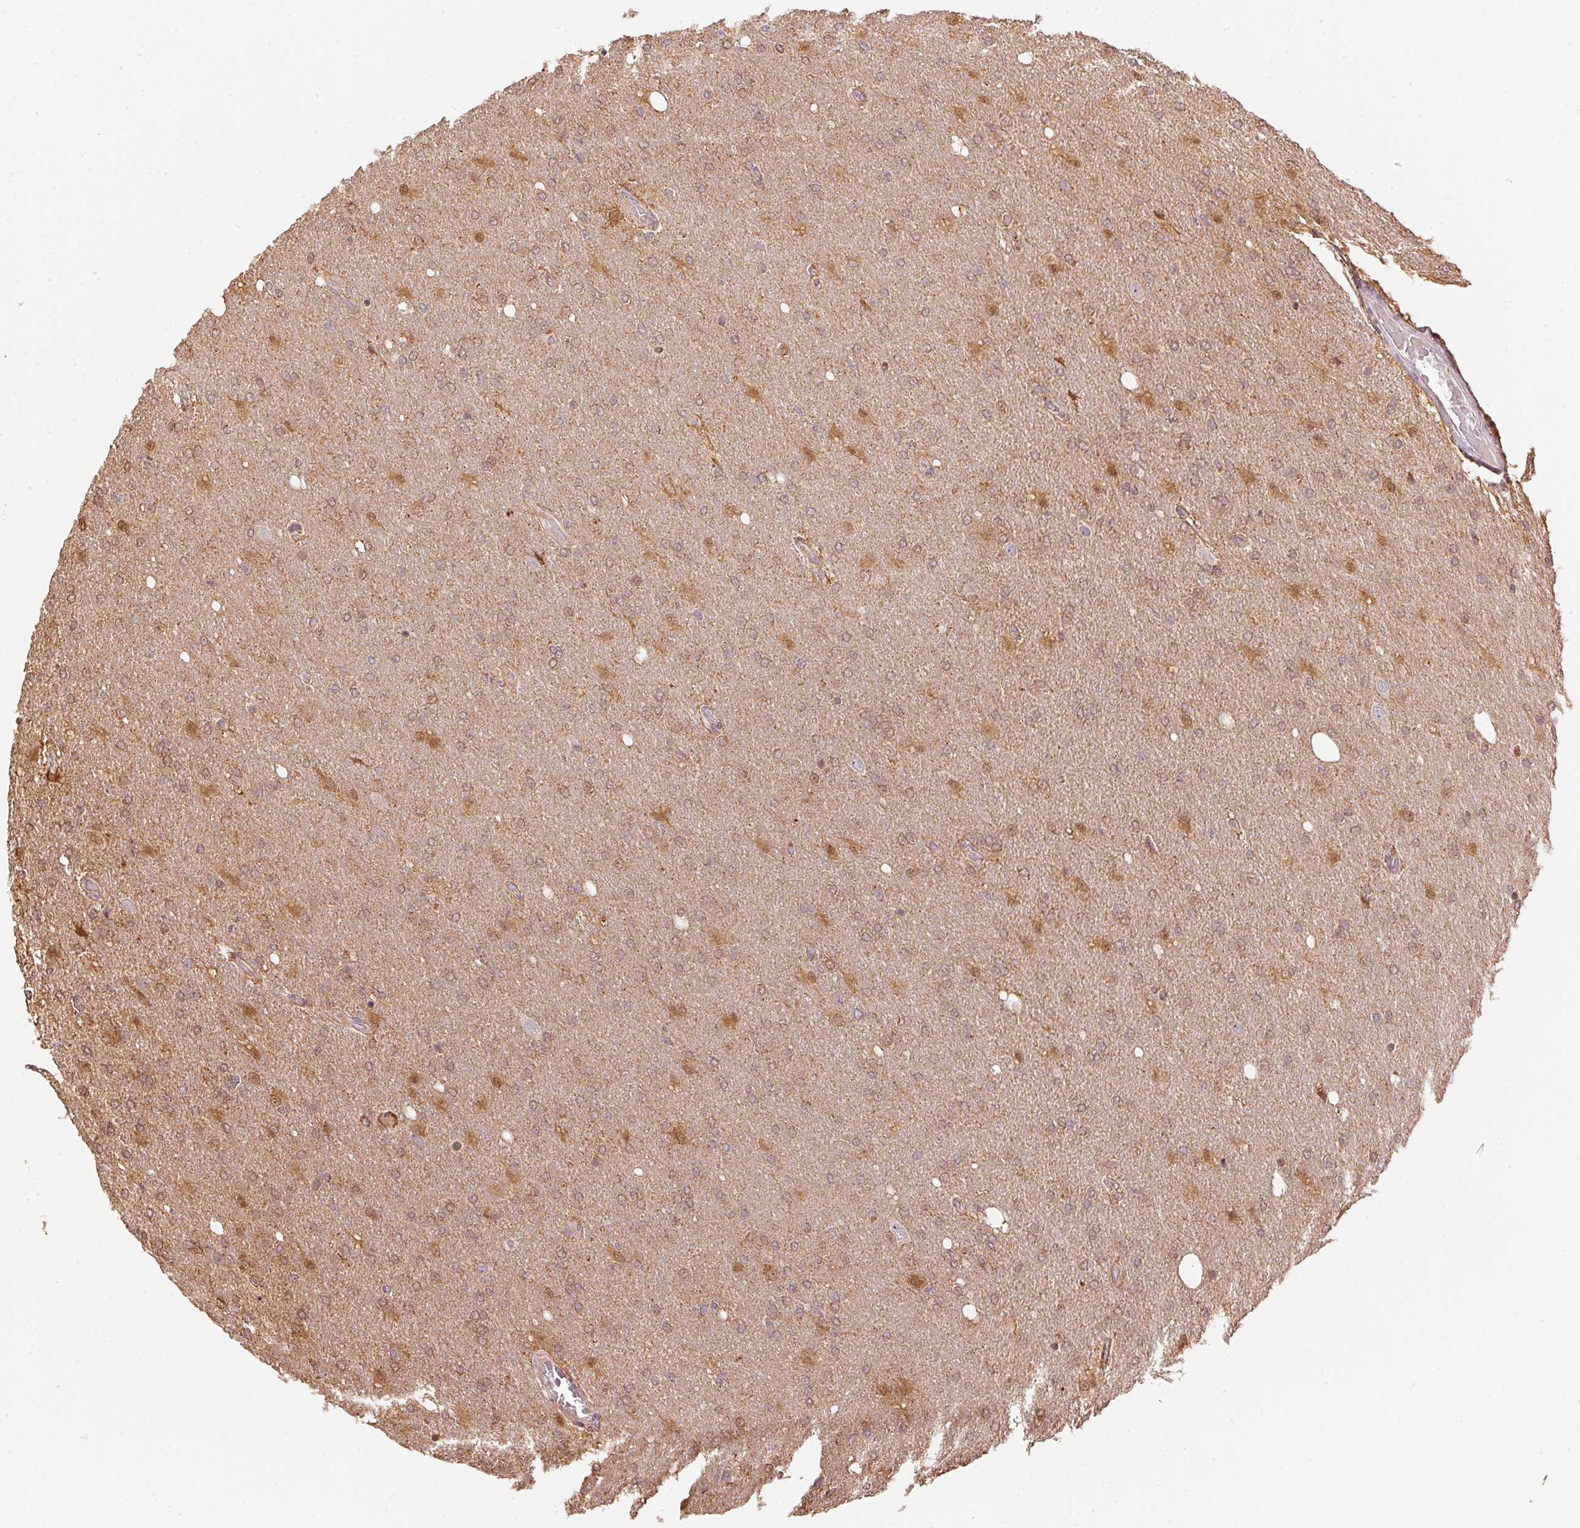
{"staining": {"intensity": "moderate", "quantity": "25%-75%", "location": "cytoplasmic/membranous"}, "tissue": "glioma", "cell_type": "Tumor cells", "image_type": "cancer", "snomed": [{"axis": "morphology", "description": "Glioma, malignant, High grade"}, {"axis": "topography", "description": "Cerebral cortex"}], "caption": "Approximately 25%-75% of tumor cells in human malignant glioma (high-grade) exhibit moderate cytoplasmic/membranous protein staining as visualized by brown immunohistochemical staining.", "gene": "ARHGAP6", "patient": {"sex": "male", "age": 70}}